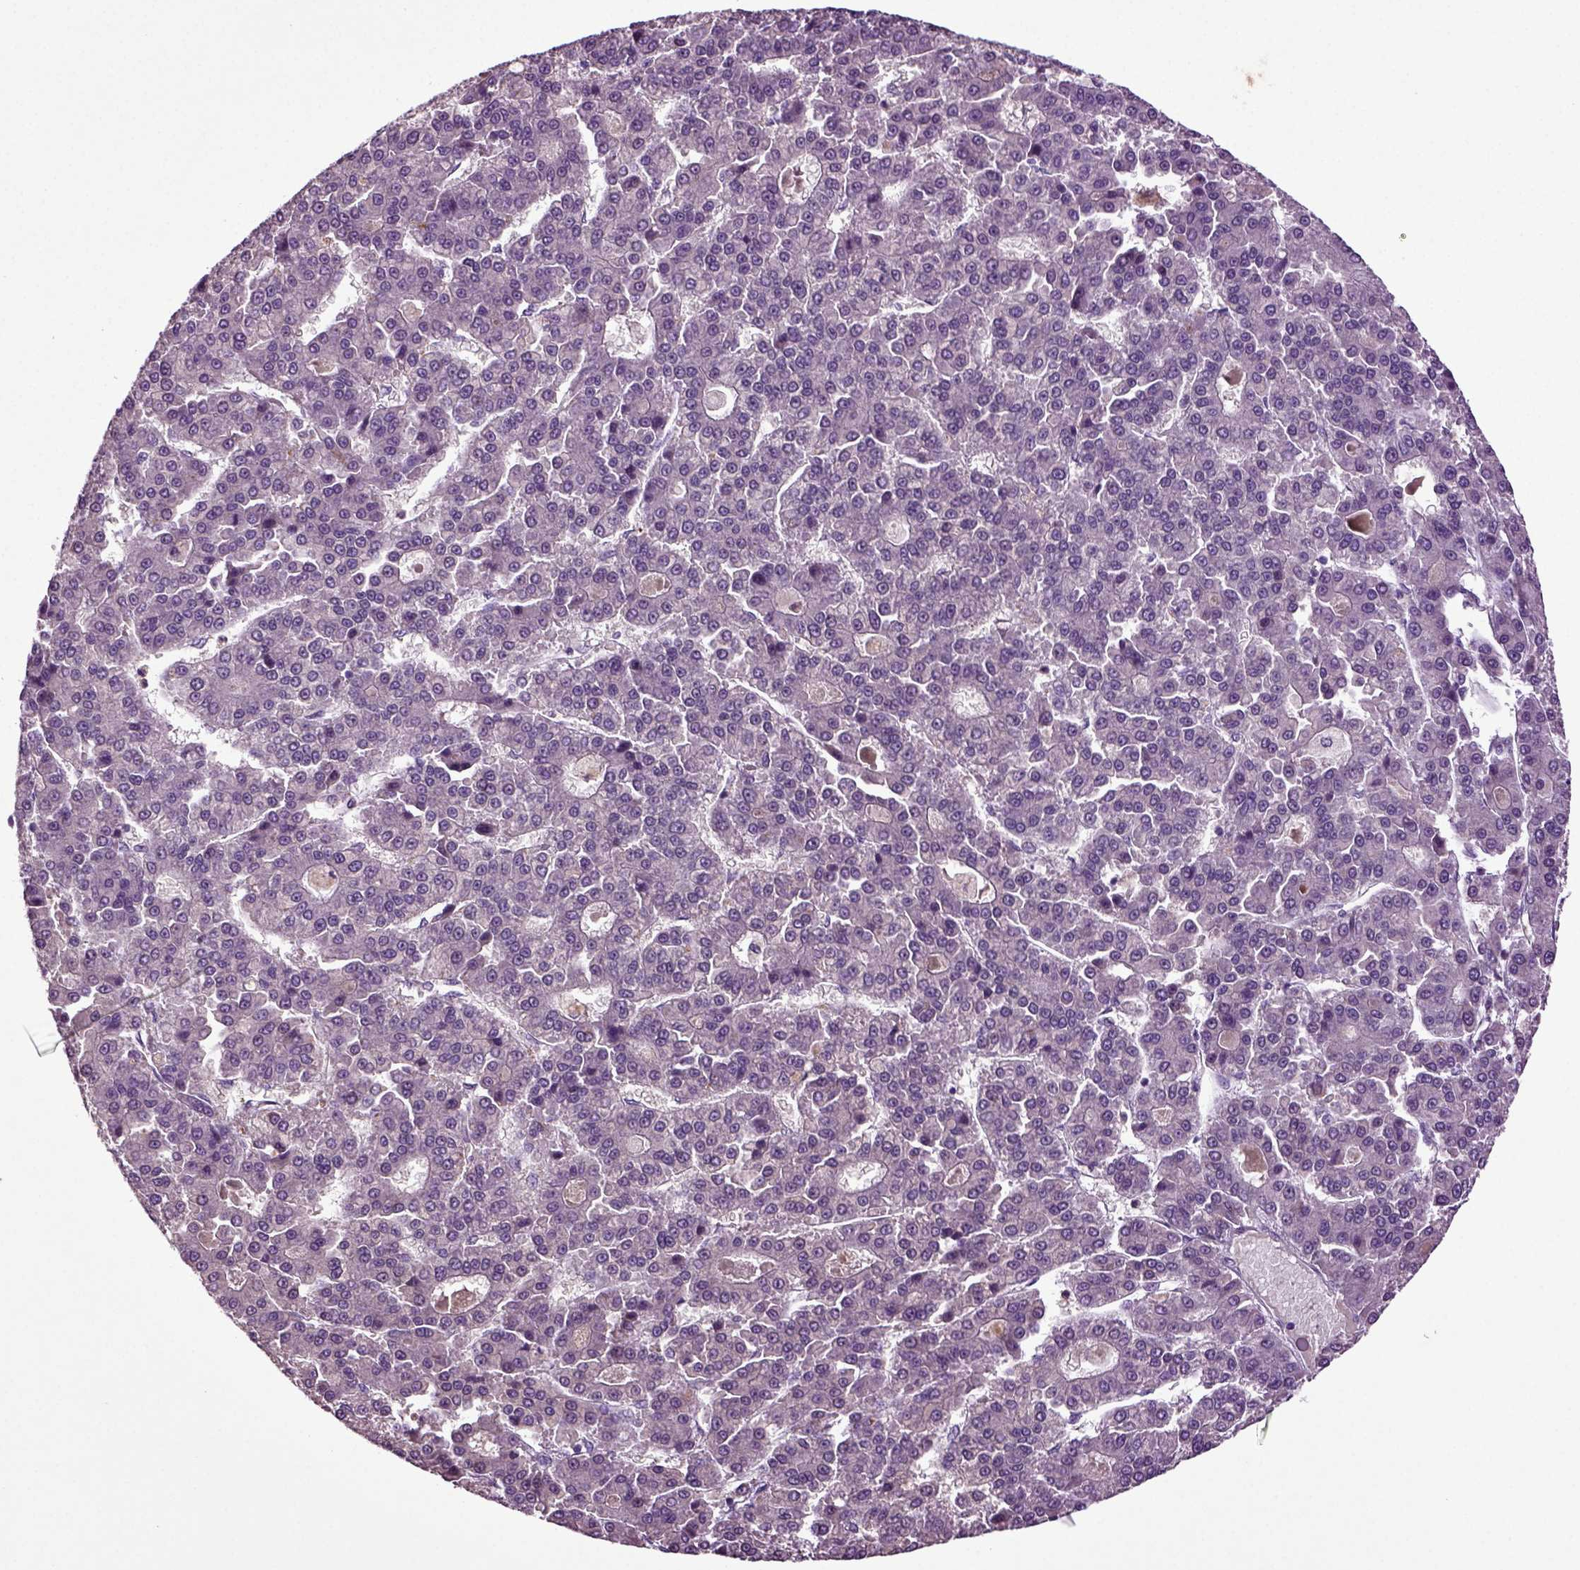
{"staining": {"intensity": "negative", "quantity": "none", "location": "none"}, "tissue": "liver cancer", "cell_type": "Tumor cells", "image_type": "cancer", "snomed": [{"axis": "morphology", "description": "Carcinoma, Hepatocellular, NOS"}, {"axis": "topography", "description": "Liver"}], "caption": "High power microscopy micrograph of an immunohistochemistry (IHC) histopathology image of liver hepatocellular carcinoma, revealing no significant staining in tumor cells. (DAB (3,3'-diaminobenzidine) IHC with hematoxylin counter stain).", "gene": "FGF11", "patient": {"sex": "male", "age": 70}}